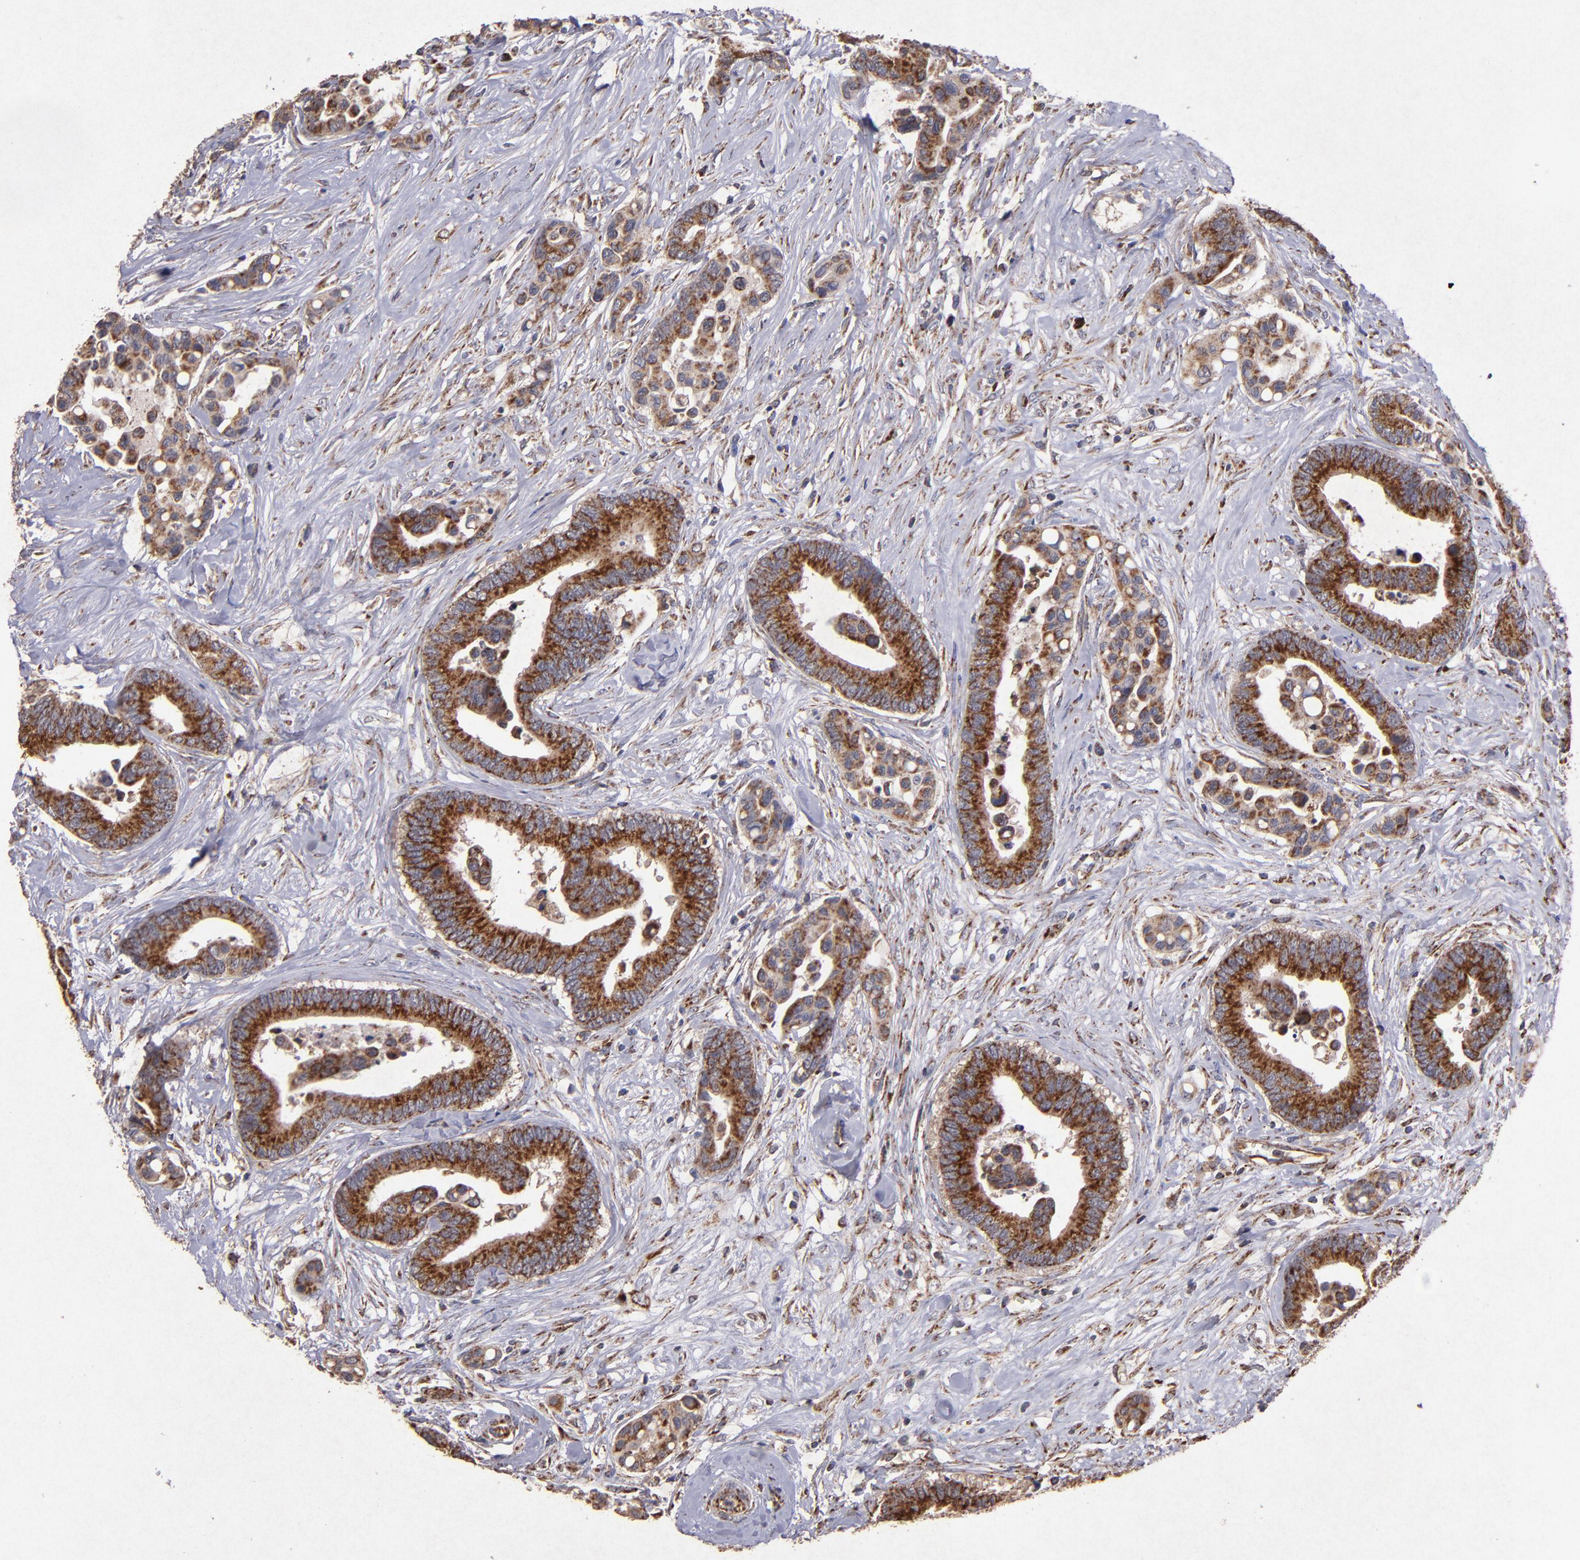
{"staining": {"intensity": "strong", "quantity": ">75%", "location": "cytoplasmic/membranous"}, "tissue": "colorectal cancer", "cell_type": "Tumor cells", "image_type": "cancer", "snomed": [{"axis": "morphology", "description": "Adenocarcinoma, NOS"}, {"axis": "topography", "description": "Colon"}], "caption": "Human colorectal adenocarcinoma stained for a protein (brown) exhibits strong cytoplasmic/membranous positive positivity in about >75% of tumor cells.", "gene": "TIMM9", "patient": {"sex": "male", "age": 82}}